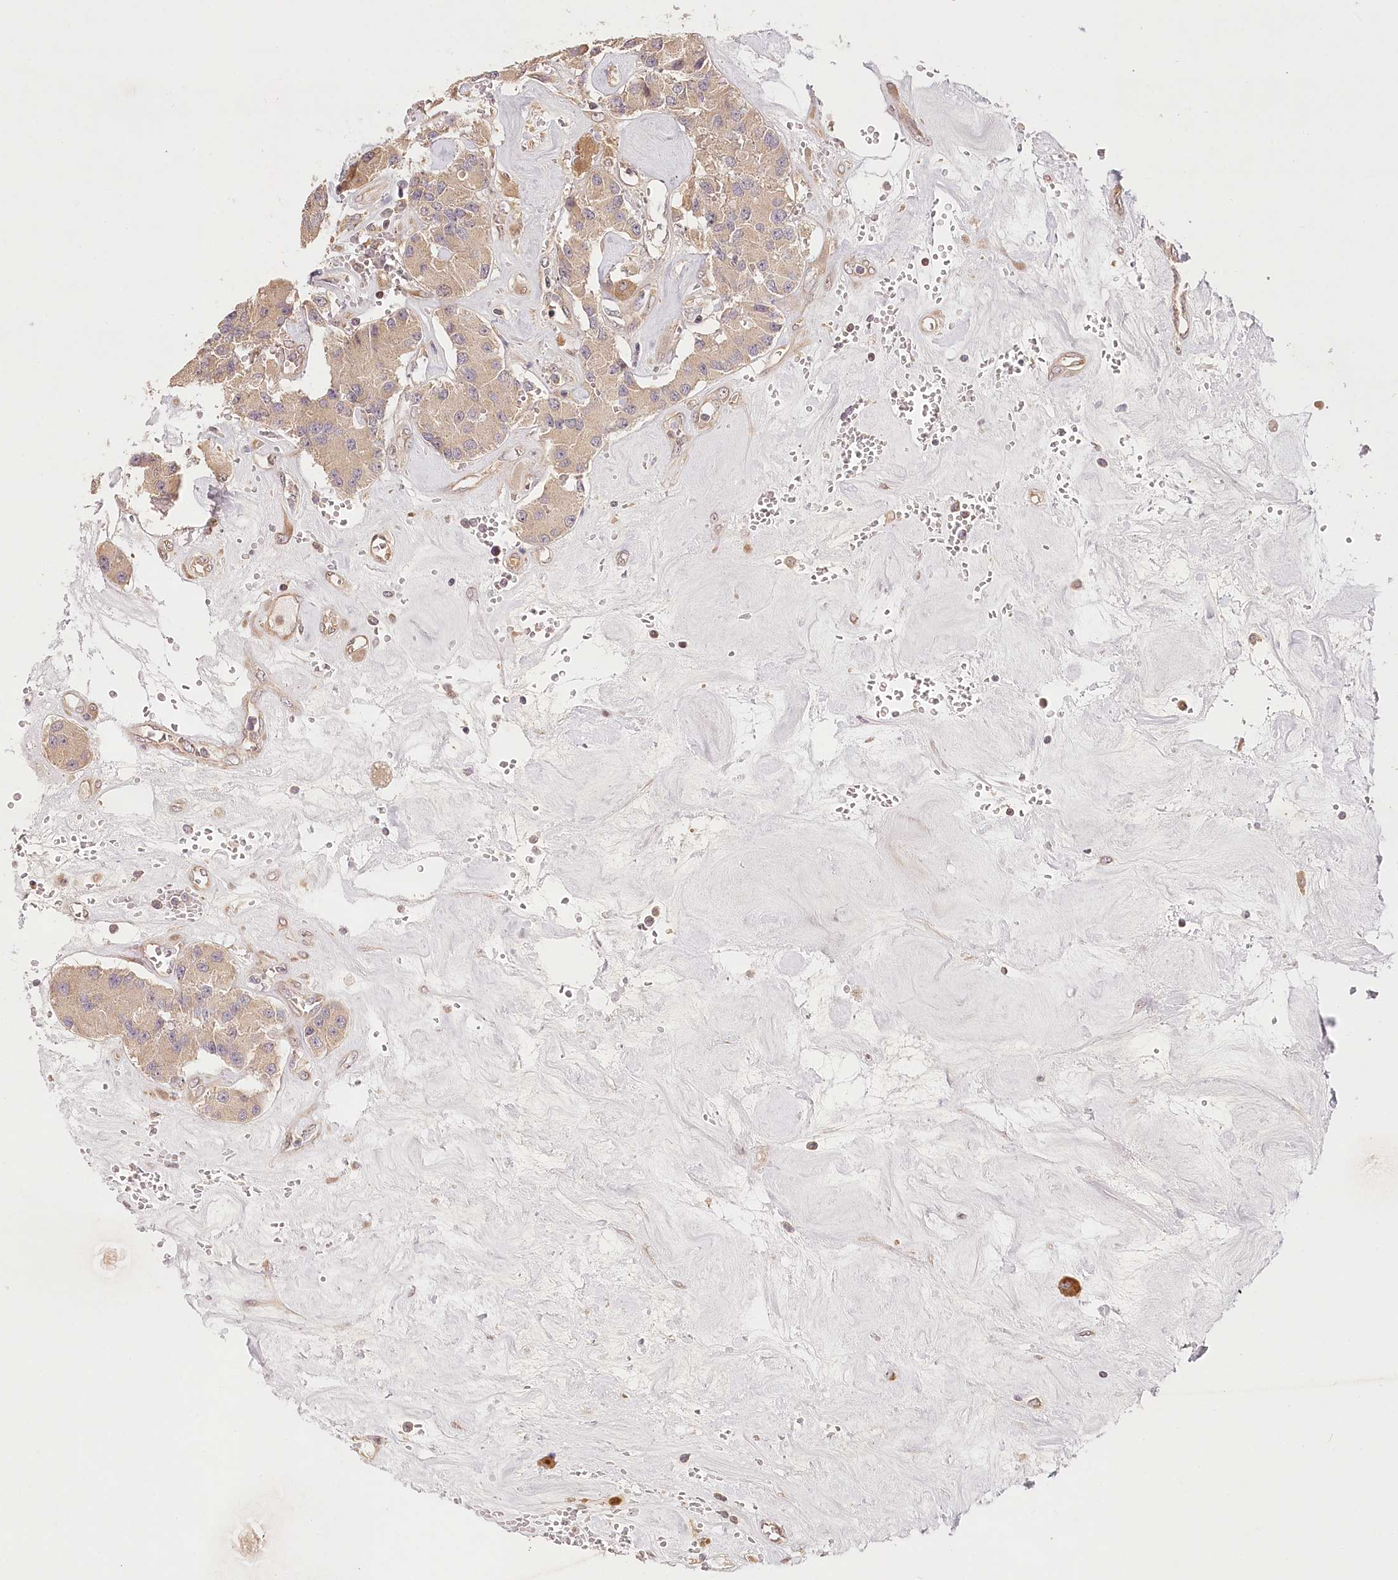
{"staining": {"intensity": "weak", "quantity": ">75%", "location": "cytoplasmic/membranous"}, "tissue": "carcinoid", "cell_type": "Tumor cells", "image_type": "cancer", "snomed": [{"axis": "morphology", "description": "Carcinoid, malignant, NOS"}, {"axis": "topography", "description": "Pancreas"}], "caption": "An image of malignant carcinoid stained for a protein demonstrates weak cytoplasmic/membranous brown staining in tumor cells.", "gene": "LSS", "patient": {"sex": "male", "age": 41}}